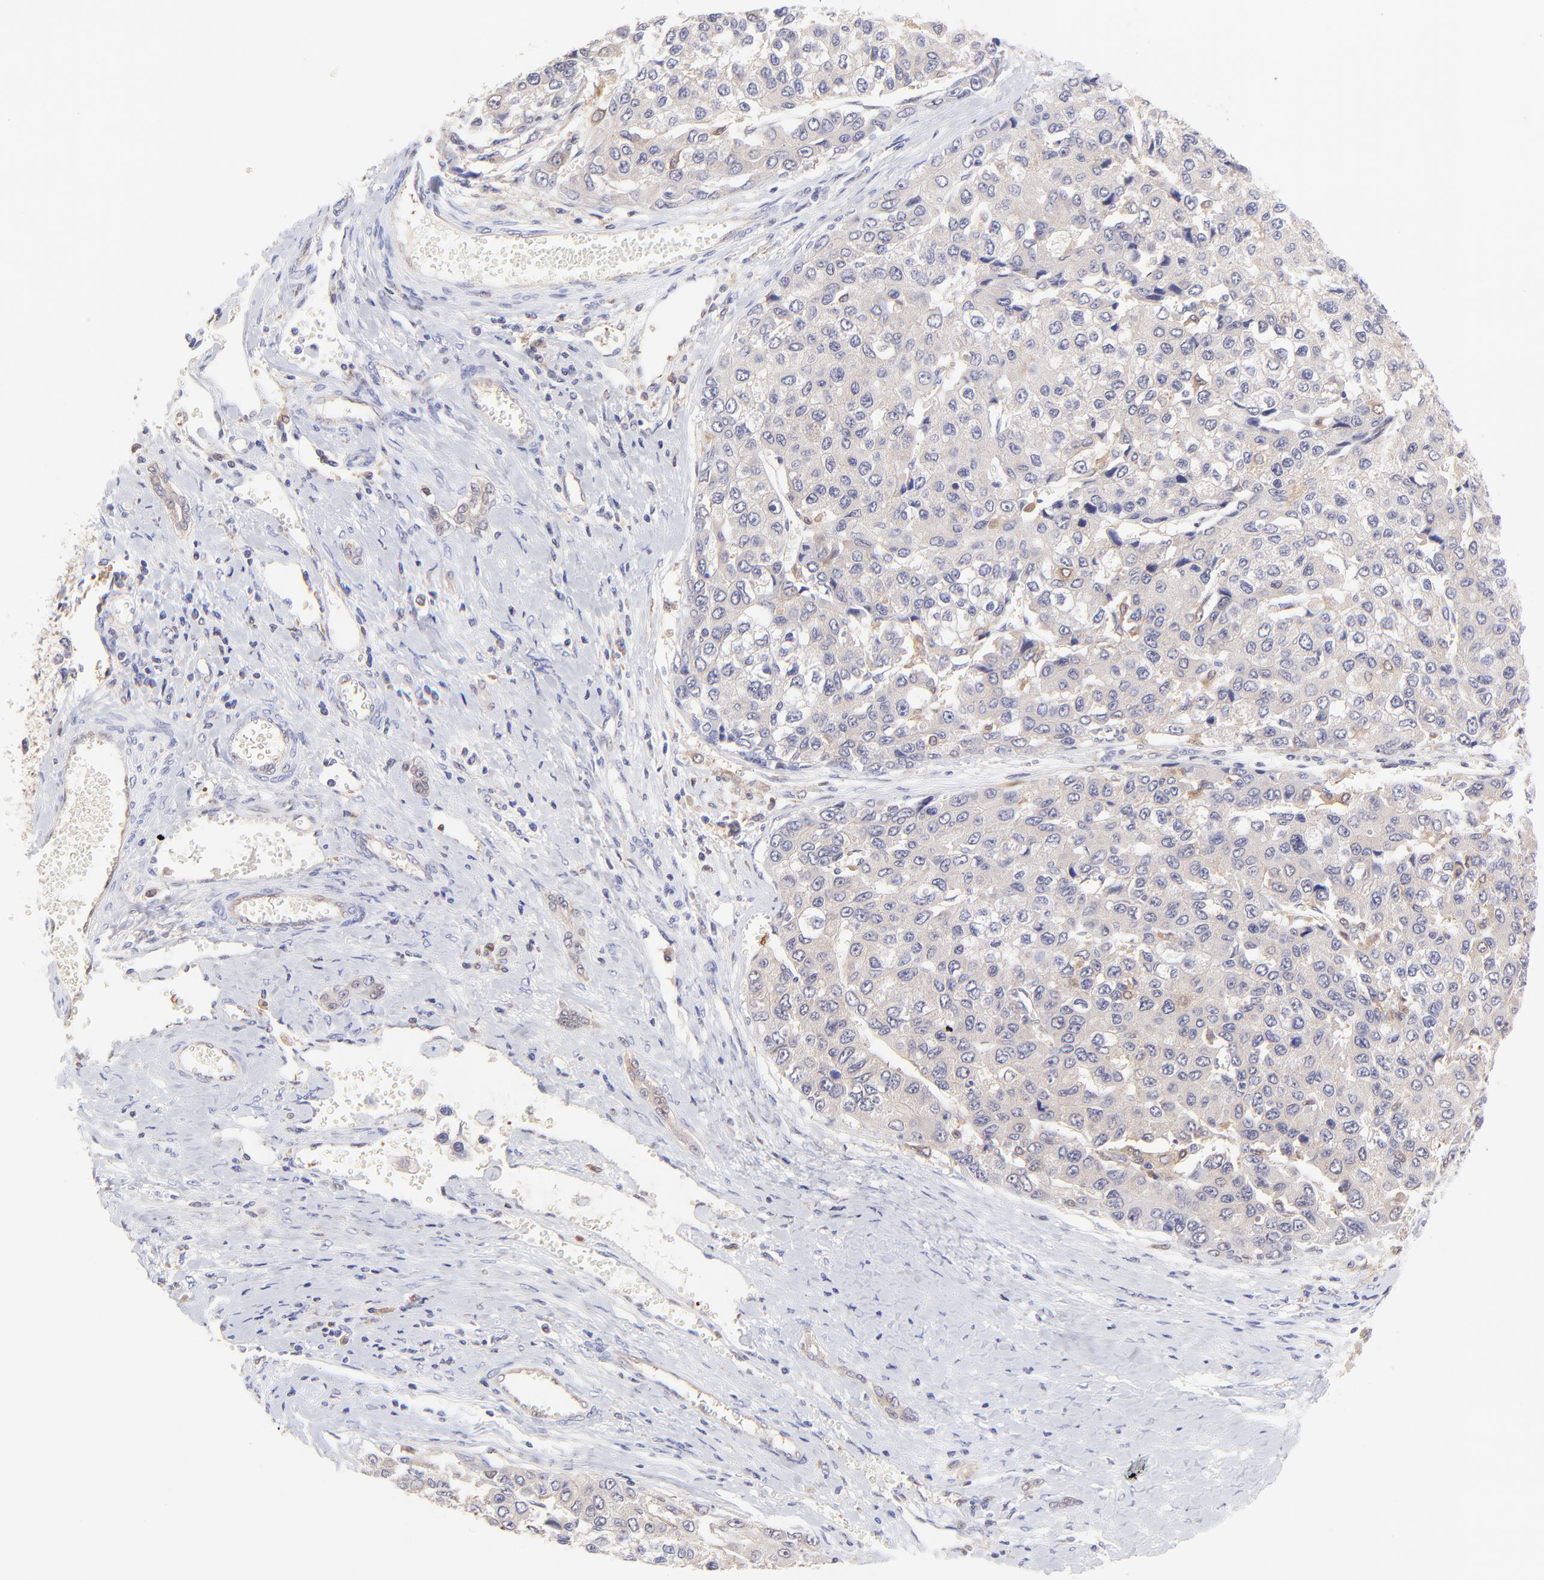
{"staining": {"intensity": "weak", "quantity": ">75%", "location": "cytoplasmic/membranous"}, "tissue": "liver cancer", "cell_type": "Tumor cells", "image_type": "cancer", "snomed": [{"axis": "morphology", "description": "Carcinoma, Hepatocellular, NOS"}, {"axis": "topography", "description": "Liver"}], "caption": "Tumor cells reveal weak cytoplasmic/membranous staining in approximately >75% of cells in hepatocellular carcinoma (liver).", "gene": "HYAL1", "patient": {"sex": "female", "age": 66}}